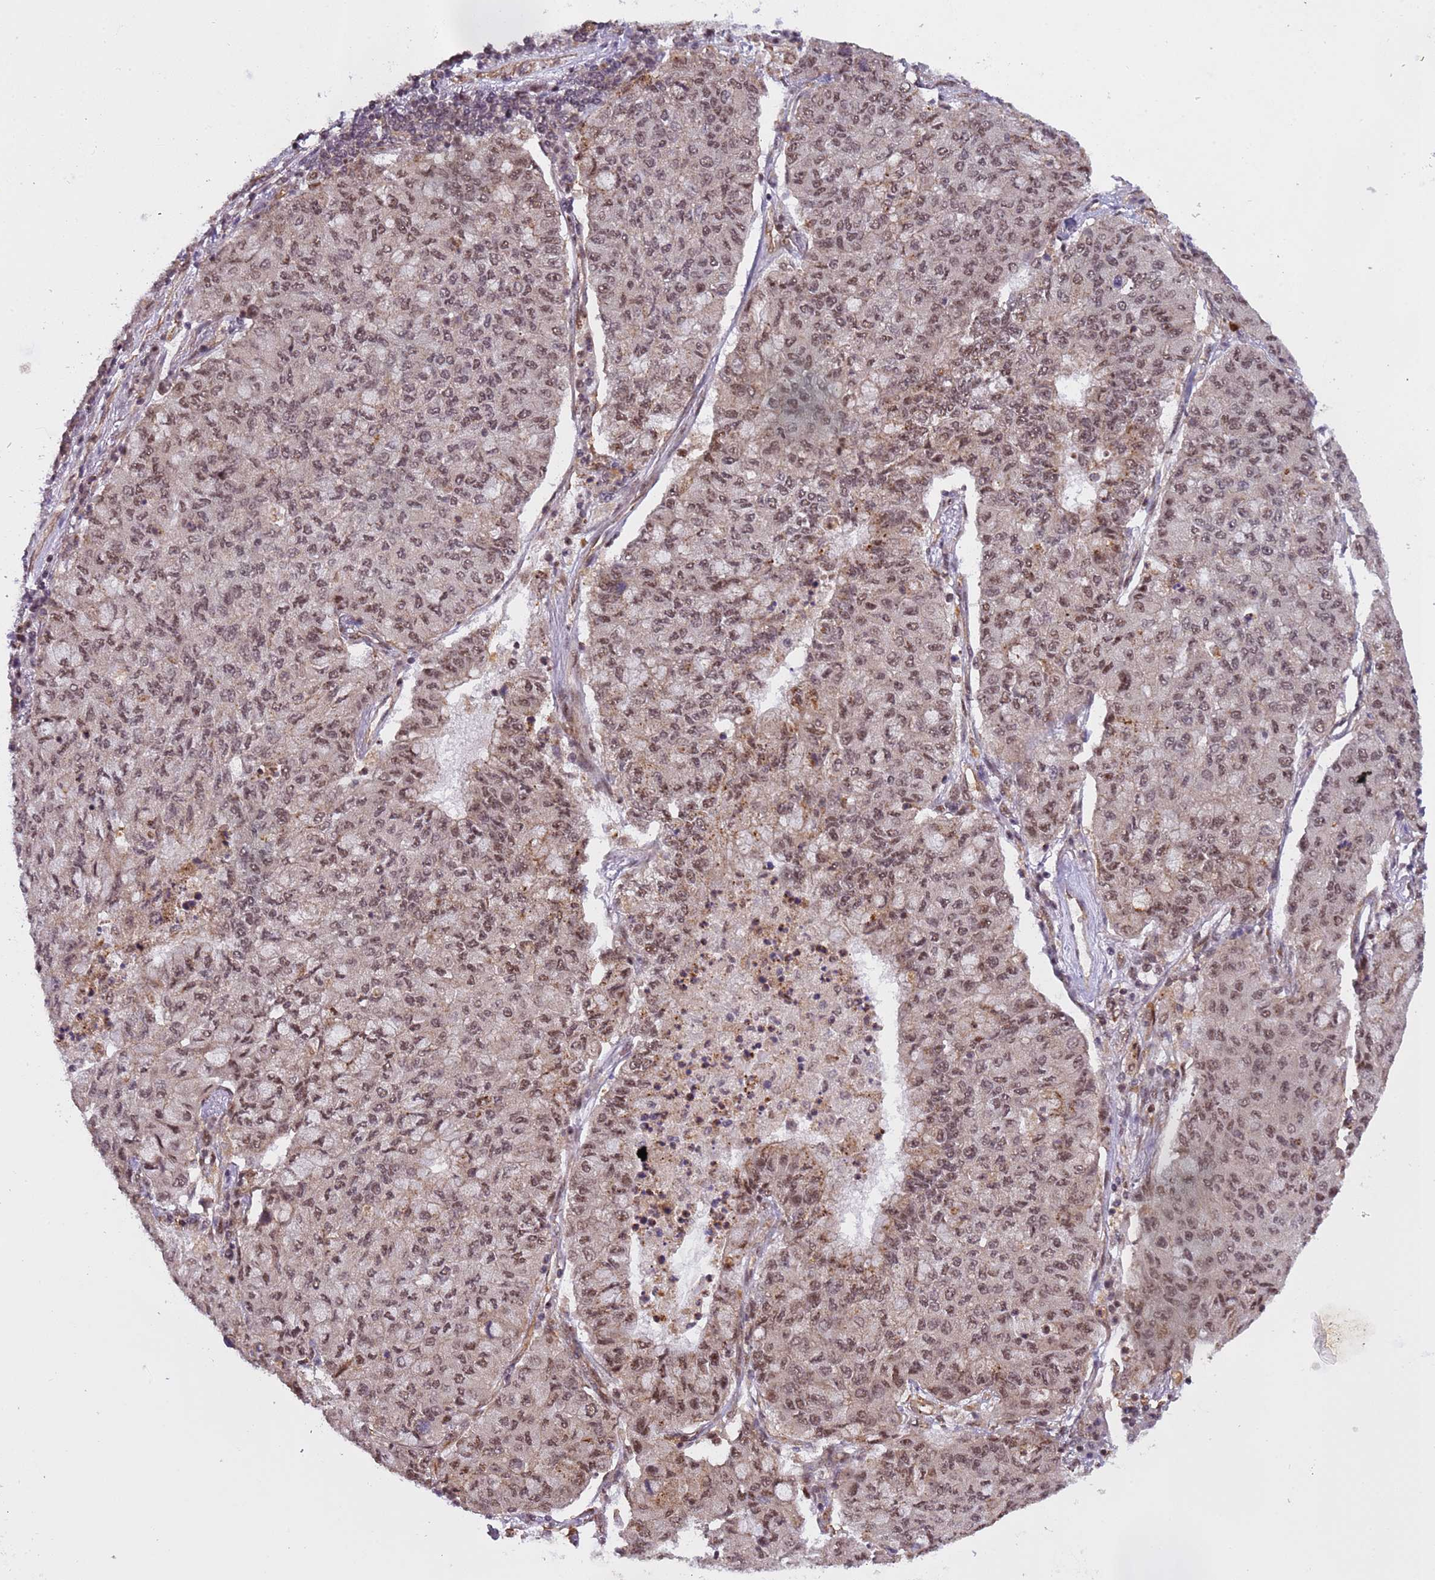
{"staining": {"intensity": "moderate", "quantity": ">75%", "location": "nuclear"}, "tissue": "lung cancer", "cell_type": "Tumor cells", "image_type": "cancer", "snomed": [{"axis": "morphology", "description": "Squamous cell carcinoma, NOS"}, {"axis": "topography", "description": "Lung"}], "caption": "IHC of human squamous cell carcinoma (lung) displays medium levels of moderate nuclear positivity in about >75% of tumor cells. (Brightfield microscopy of DAB IHC at high magnification).", "gene": "EMC2", "patient": {"sex": "male", "age": 74}}